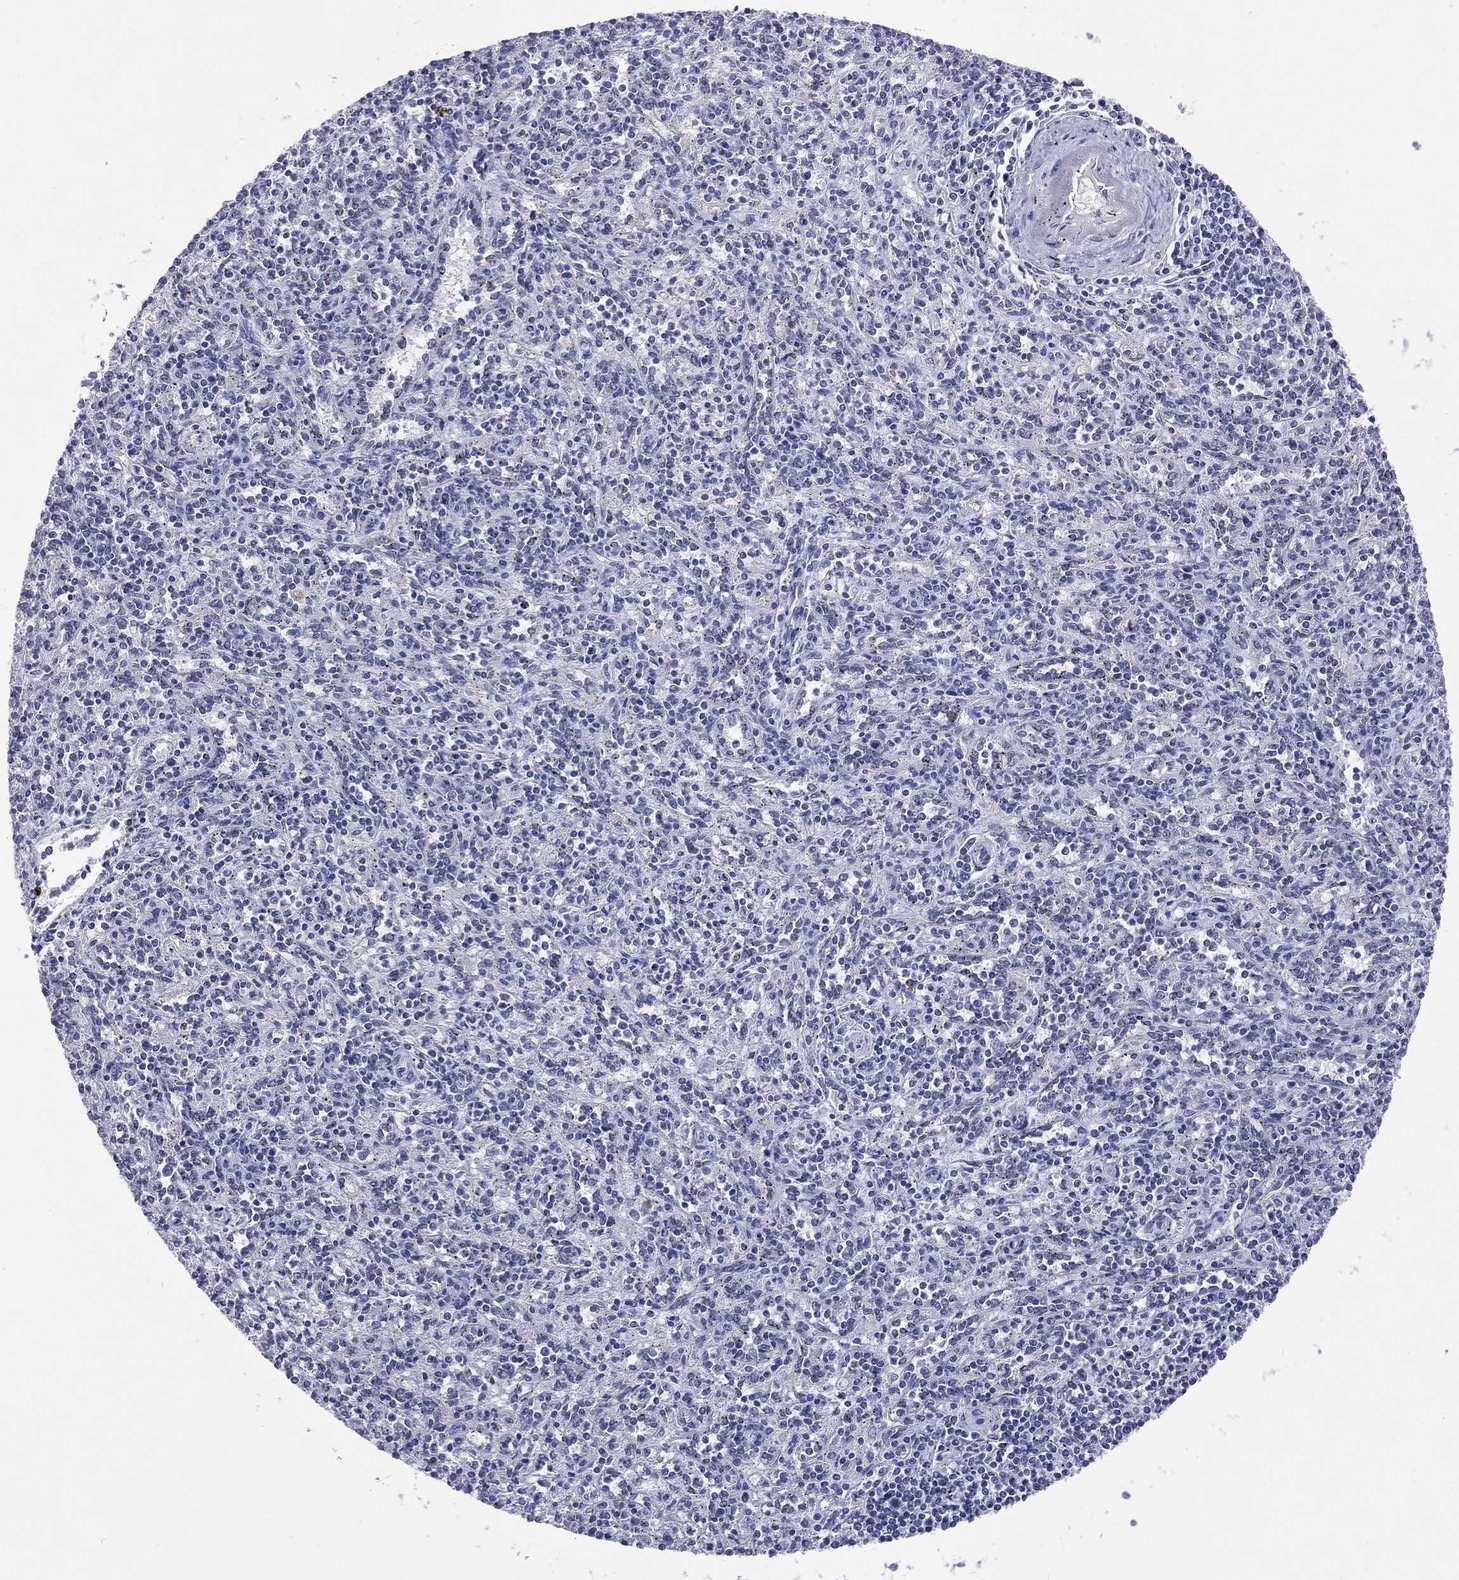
{"staining": {"intensity": "negative", "quantity": "none", "location": "none"}, "tissue": "spleen", "cell_type": "Cells in red pulp", "image_type": "normal", "snomed": [{"axis": "morphology", "description": "Normal tissue, NOS"}, {"axis": "topography", "description": "Spleen"}], "caption": "The immunohistochemistry (IHC) image has no significant positivity in cells in red pulp of spleen.", "gene": "SSX1", "patient": {"sex": "male", "age": 69}}